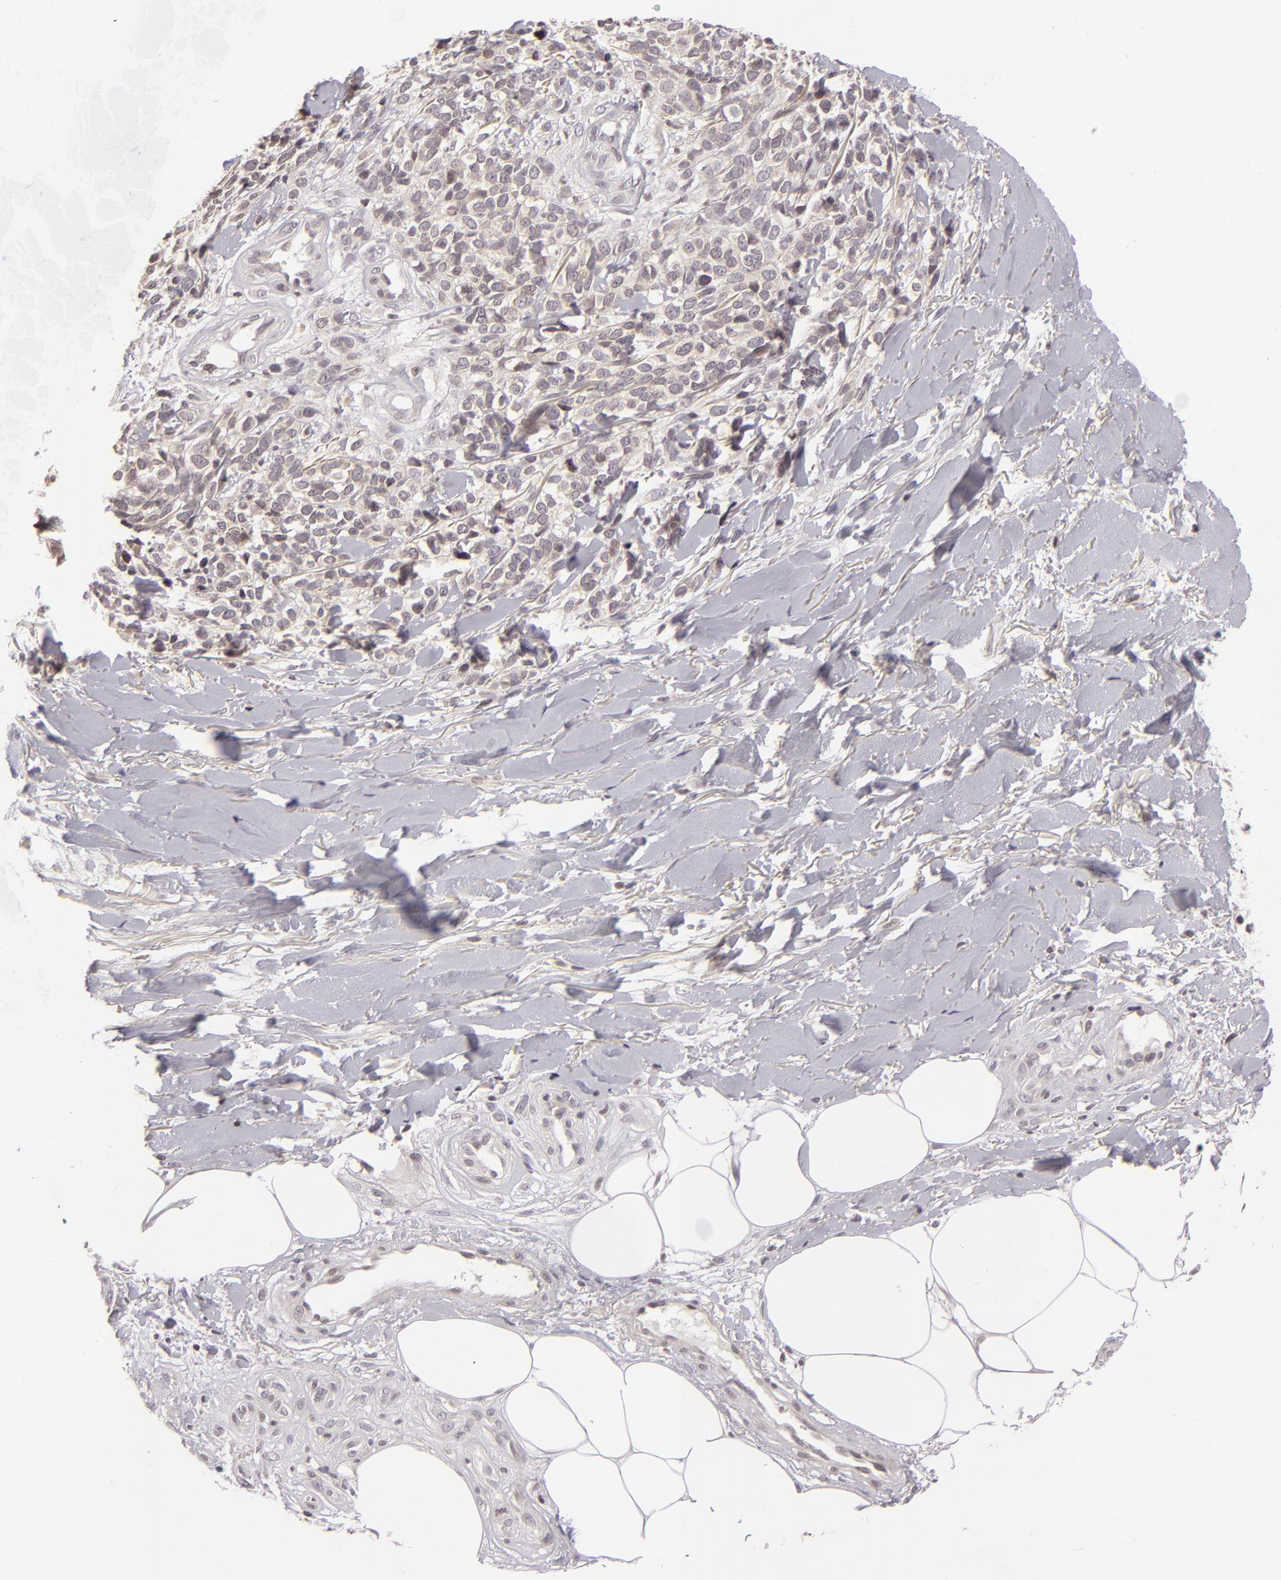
{"staining": {"intensity": "negative", "quantity": "none", "location": "none"}, "tissue": "melanoma", "cell_type": "Tumor cells", "image_type": "cancer", "snomed": [{"axis": "morphology", "description": "Malignant melanoma, NOS"}, {"axis": "topography", "description": "Skin"}], "caption": "IHC of human melanoma displays no expression in tumor cells.", "gene": "AKAP6", "patient": {"sex": "female", "age": 85}}